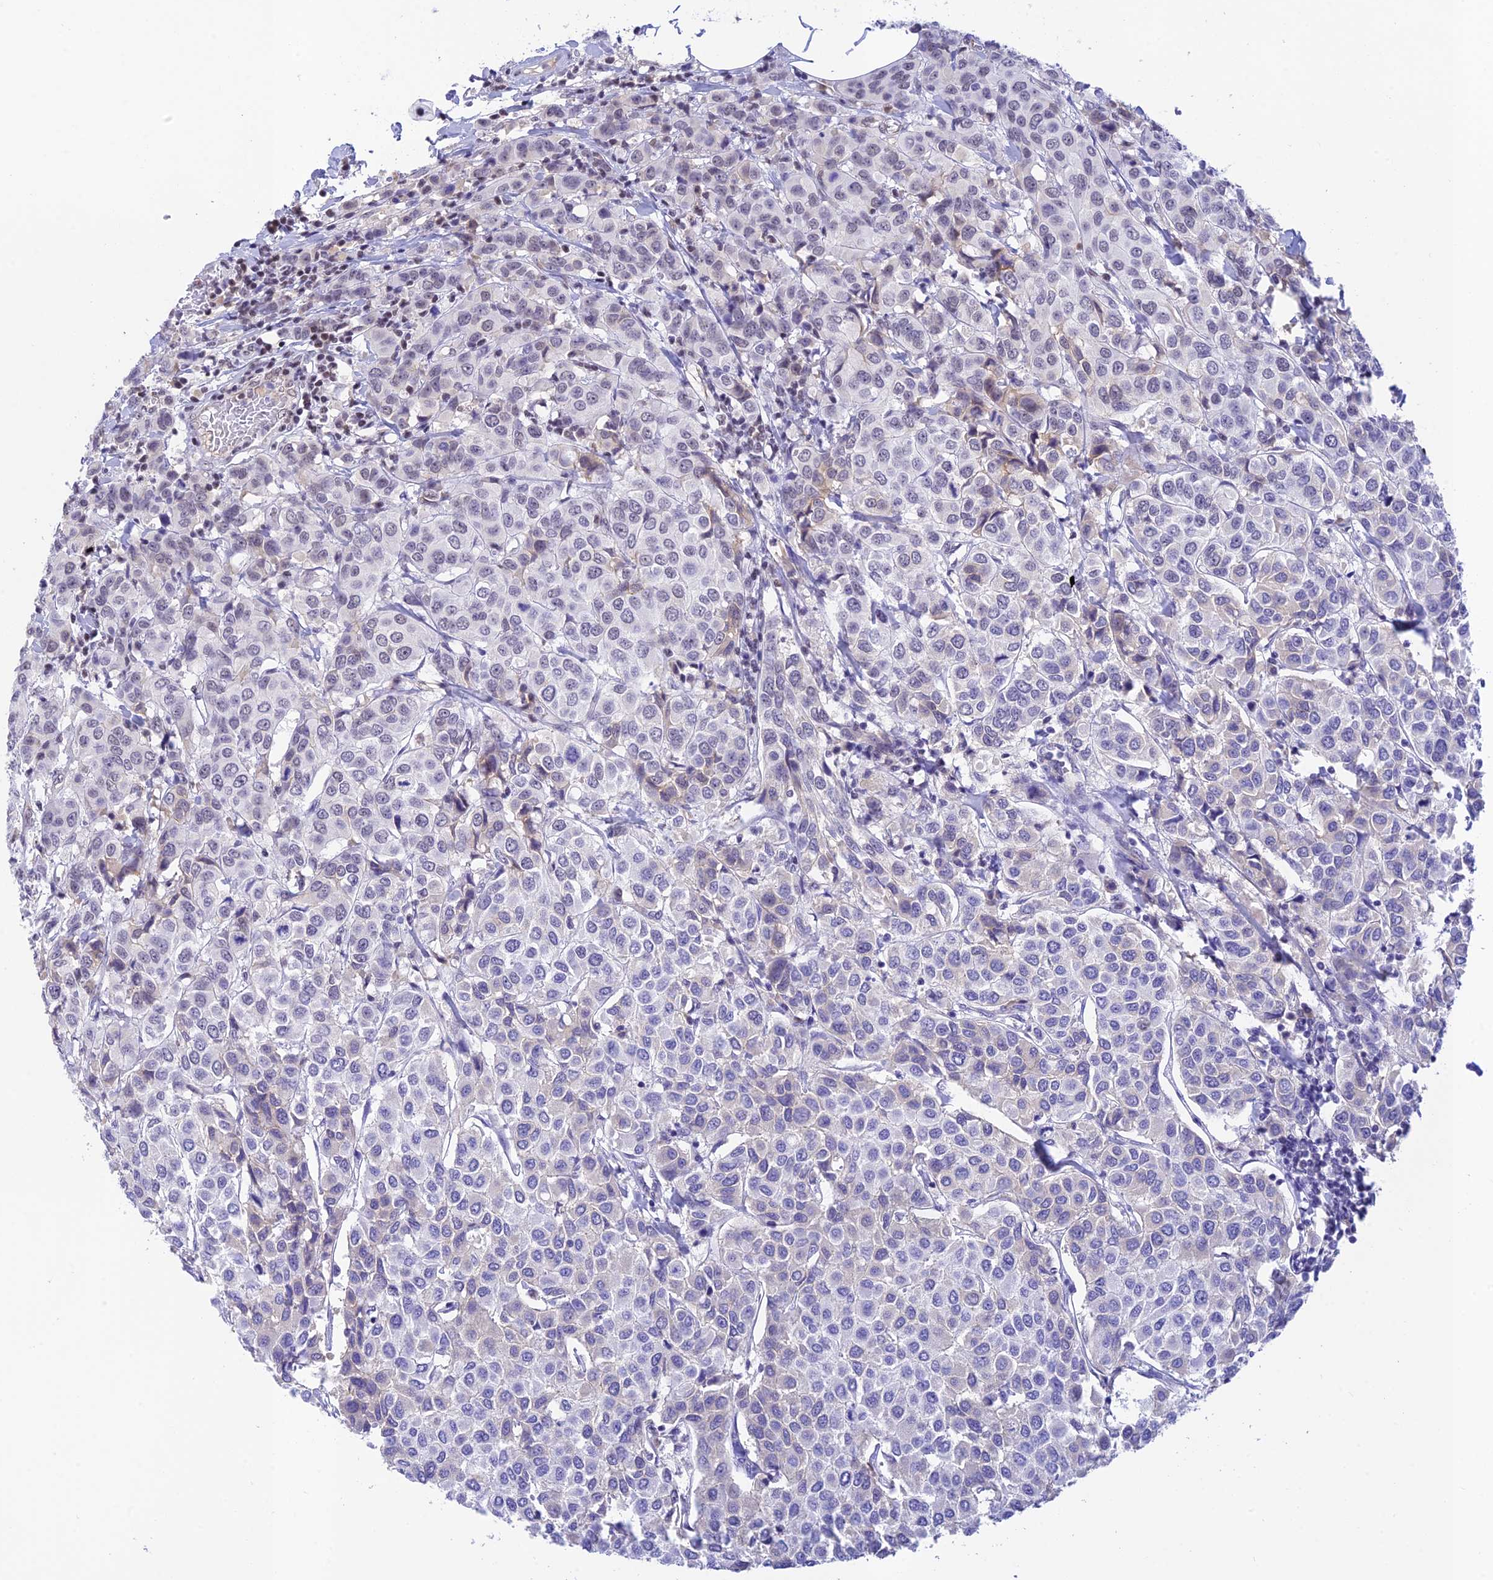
{"staining": {"intensity": "negative", "quantity": "none", "location": "none"}, "tissue": "breast cancer", "cell_type": "Tumor cells", "image_type": "cancer", "snomed": [{"axis": "morphology", "description": "Duct carcinoma"}, {"axis": "topography", "description": "Breast"}], "caption": "Breast cancer stained for a protein using IHC demonstrates no staining tumor cells.", "gene": "THAP11", "patient": {"sex": "female", "age": 55}}